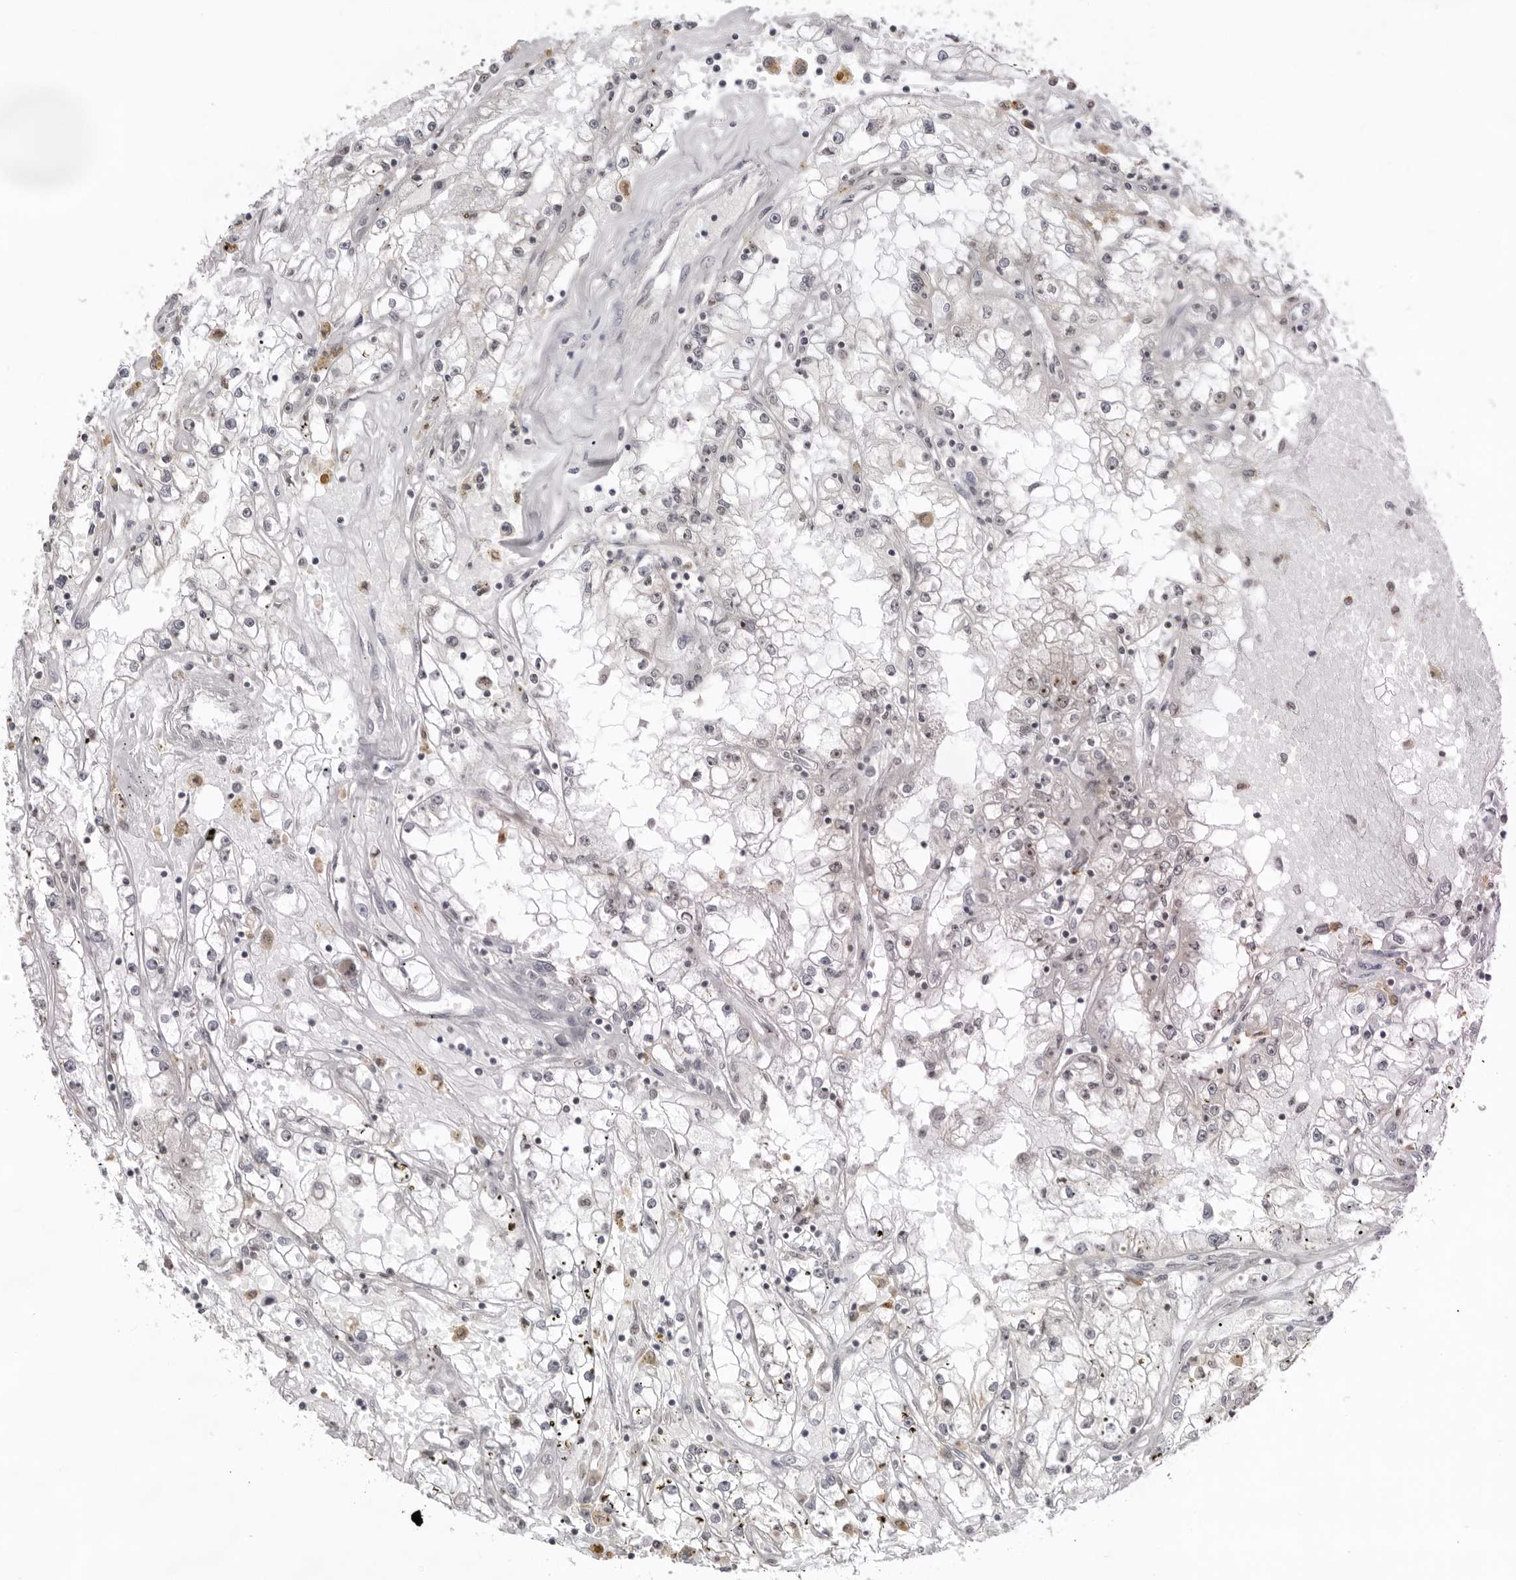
{"staining": {"intensity": "weak", "quantity": "<25%", "location": "nuclear"}, "tissue": "renal cancer", "cell_type": "Tumor cells", "image_type": "cancer", "snomed": [{"axis": "morphology", "description": "Adenocarcinoma, NOS"}, {"axis": "topography", "description": "Kidney"}], "caption": "IHC of human renal cancer (adenocarcinoma) displays no expression in tumor cells.", "gene": "EXOSC10", "patient": {"sex": "male", "age": 56}}